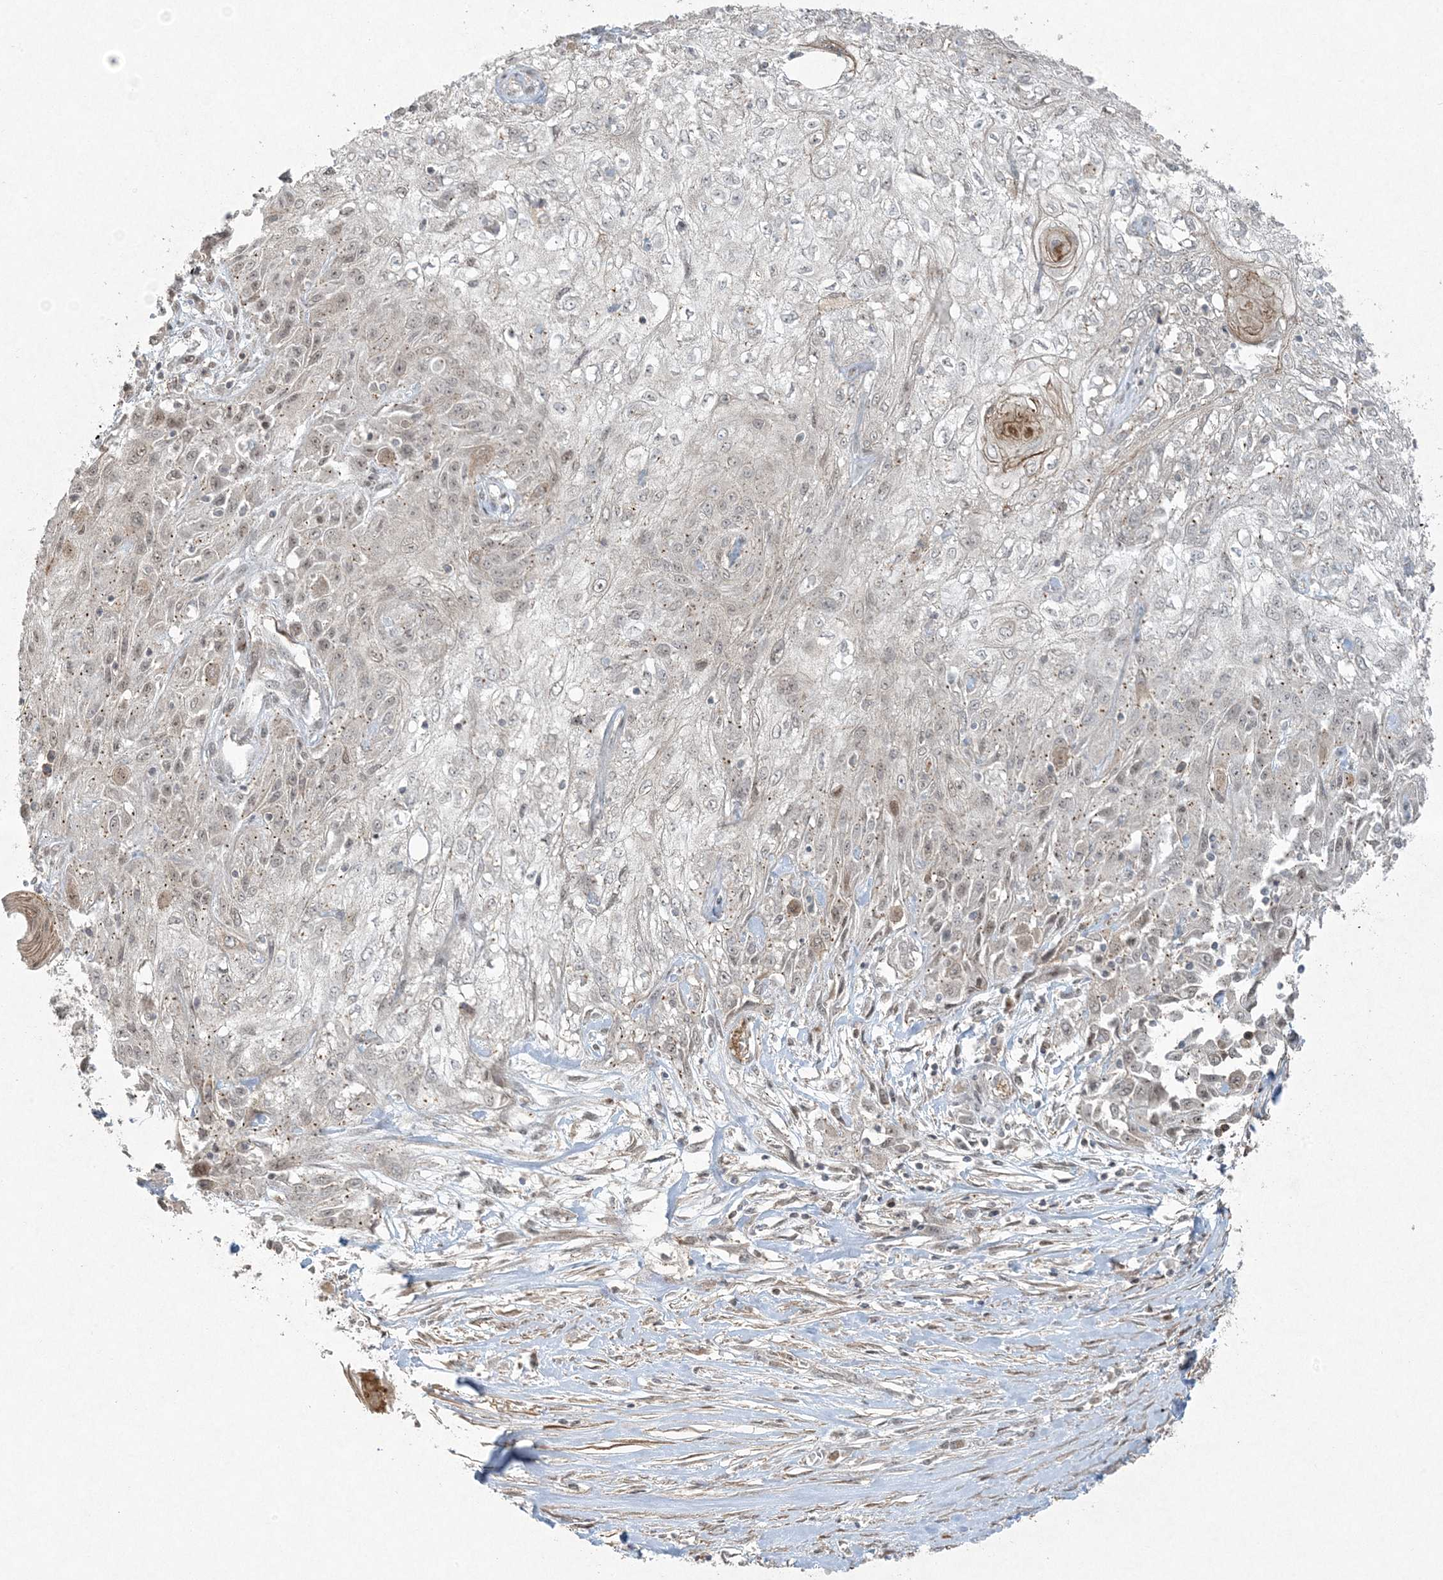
{"staining": {"intensity": "weak", "quantity": "<25%", "location": "nuclear"}, "tissue": "skin cancer", "cell_type": "Tumor cells", "image_type": "cancer", "snomed": [{"axis": "morphology", "description": "Squamous cell carcinoma, NOS"}, {"axis": "morphology", "description": "Squamous cell carcinoma, metastatic, NOS"}, {"axis": "topography", "description": "Skin"}, {"axis": "topography", "description": "Lymph node"}], "caption": "IHC of skin cancer (squamous cell carcinoma) exhibits no positivity in tumor cells. (DAB immunohistochemistry (IHC), high magnification).", "gene": "ZNF263", "patient": {"sex": "male", "age": 75}}